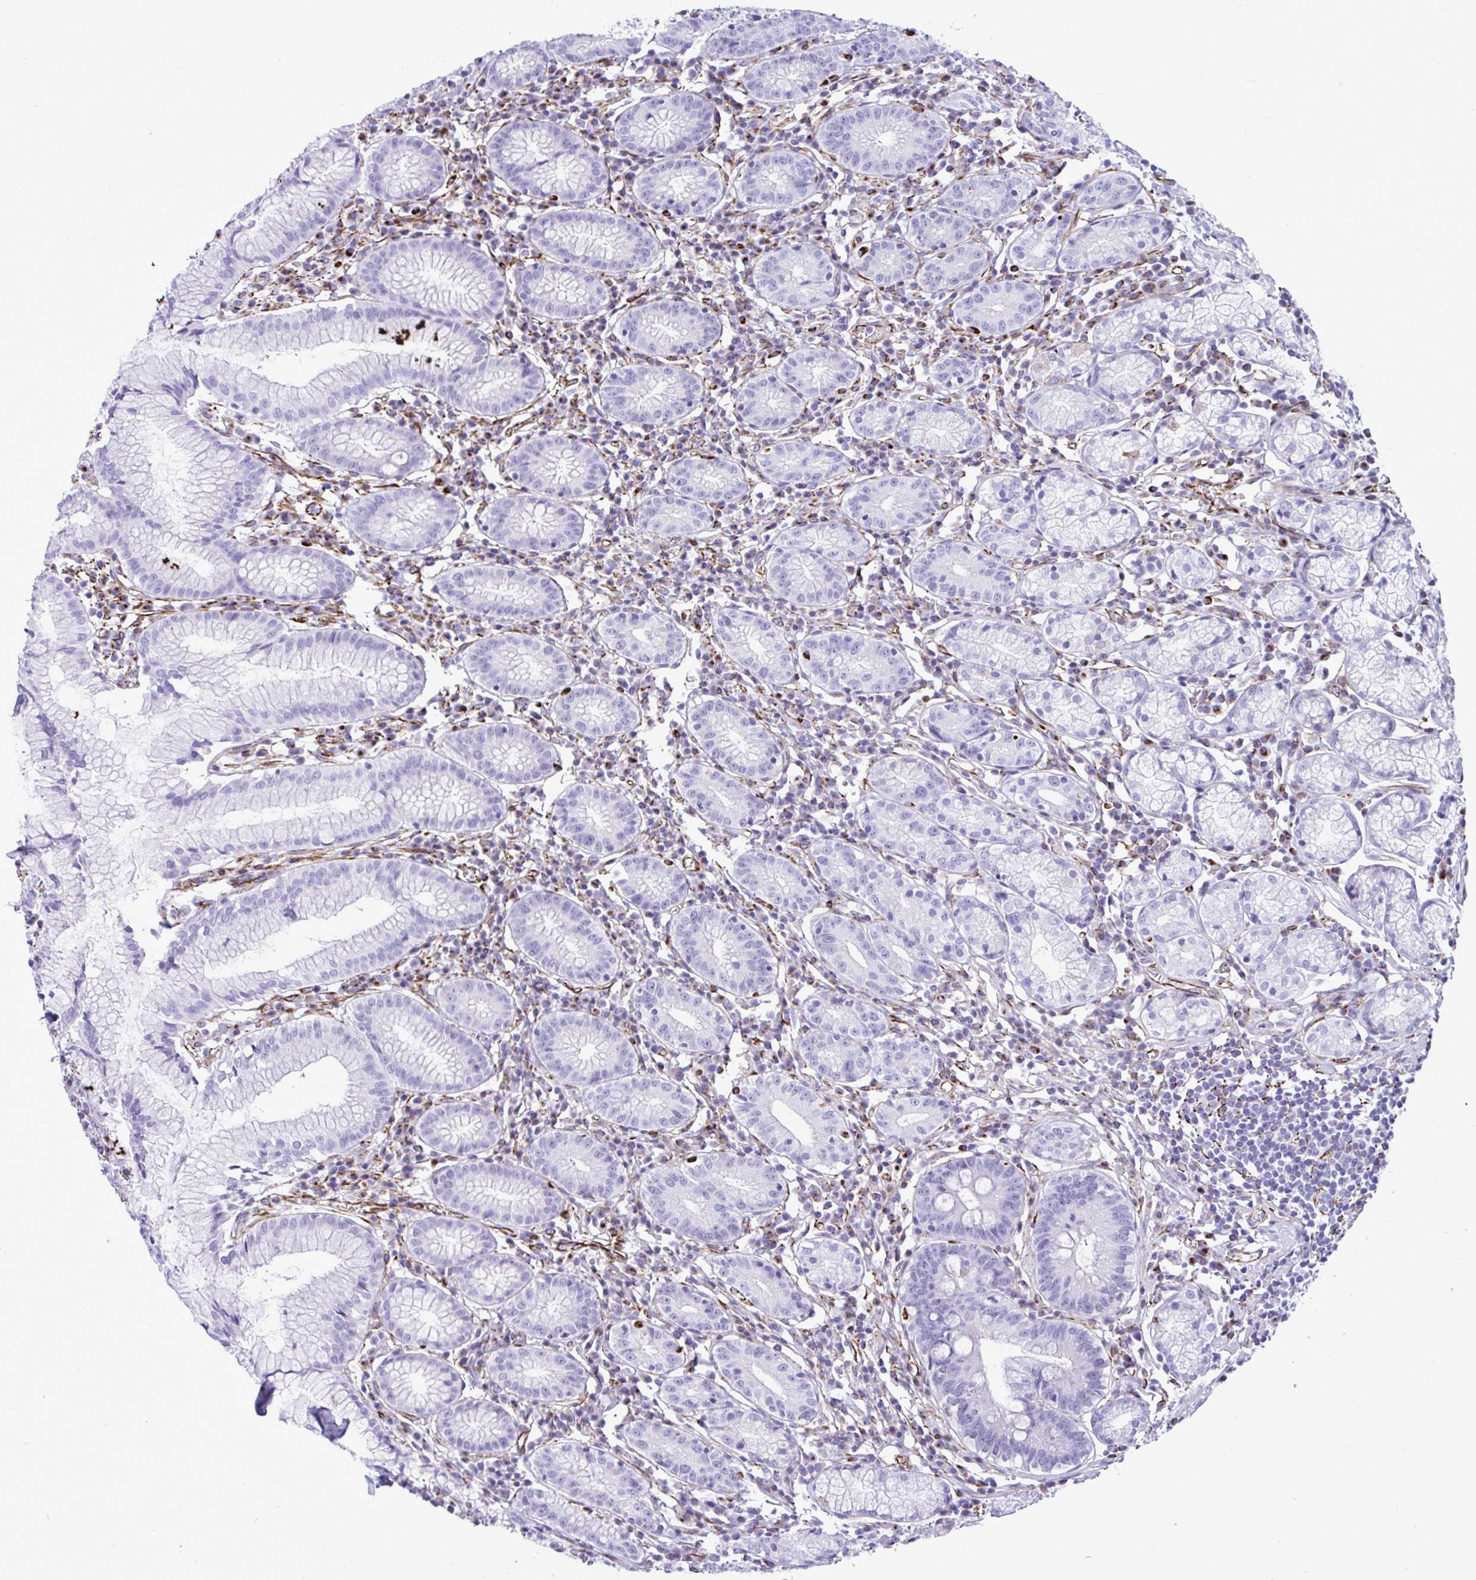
{"staining": {"intensity": "negative", "quantity": "none", "location": "none"}, "tissue": "stomach", "cell_type": "Glandular cells", "image_type": "normal", "snomed": [{"axis": "morphology", "description": "Normal tissue, NOS"}, {"axis": "topography", "description": "Stomach"}], "caption": "High power microscopy image of an immunohistochemistry photomicrograph of unremarkable stomach, revealing no significant positivity in glandular cells.", "gene": "SMAD5", "patient": {"sex": "male", "age": 55}}